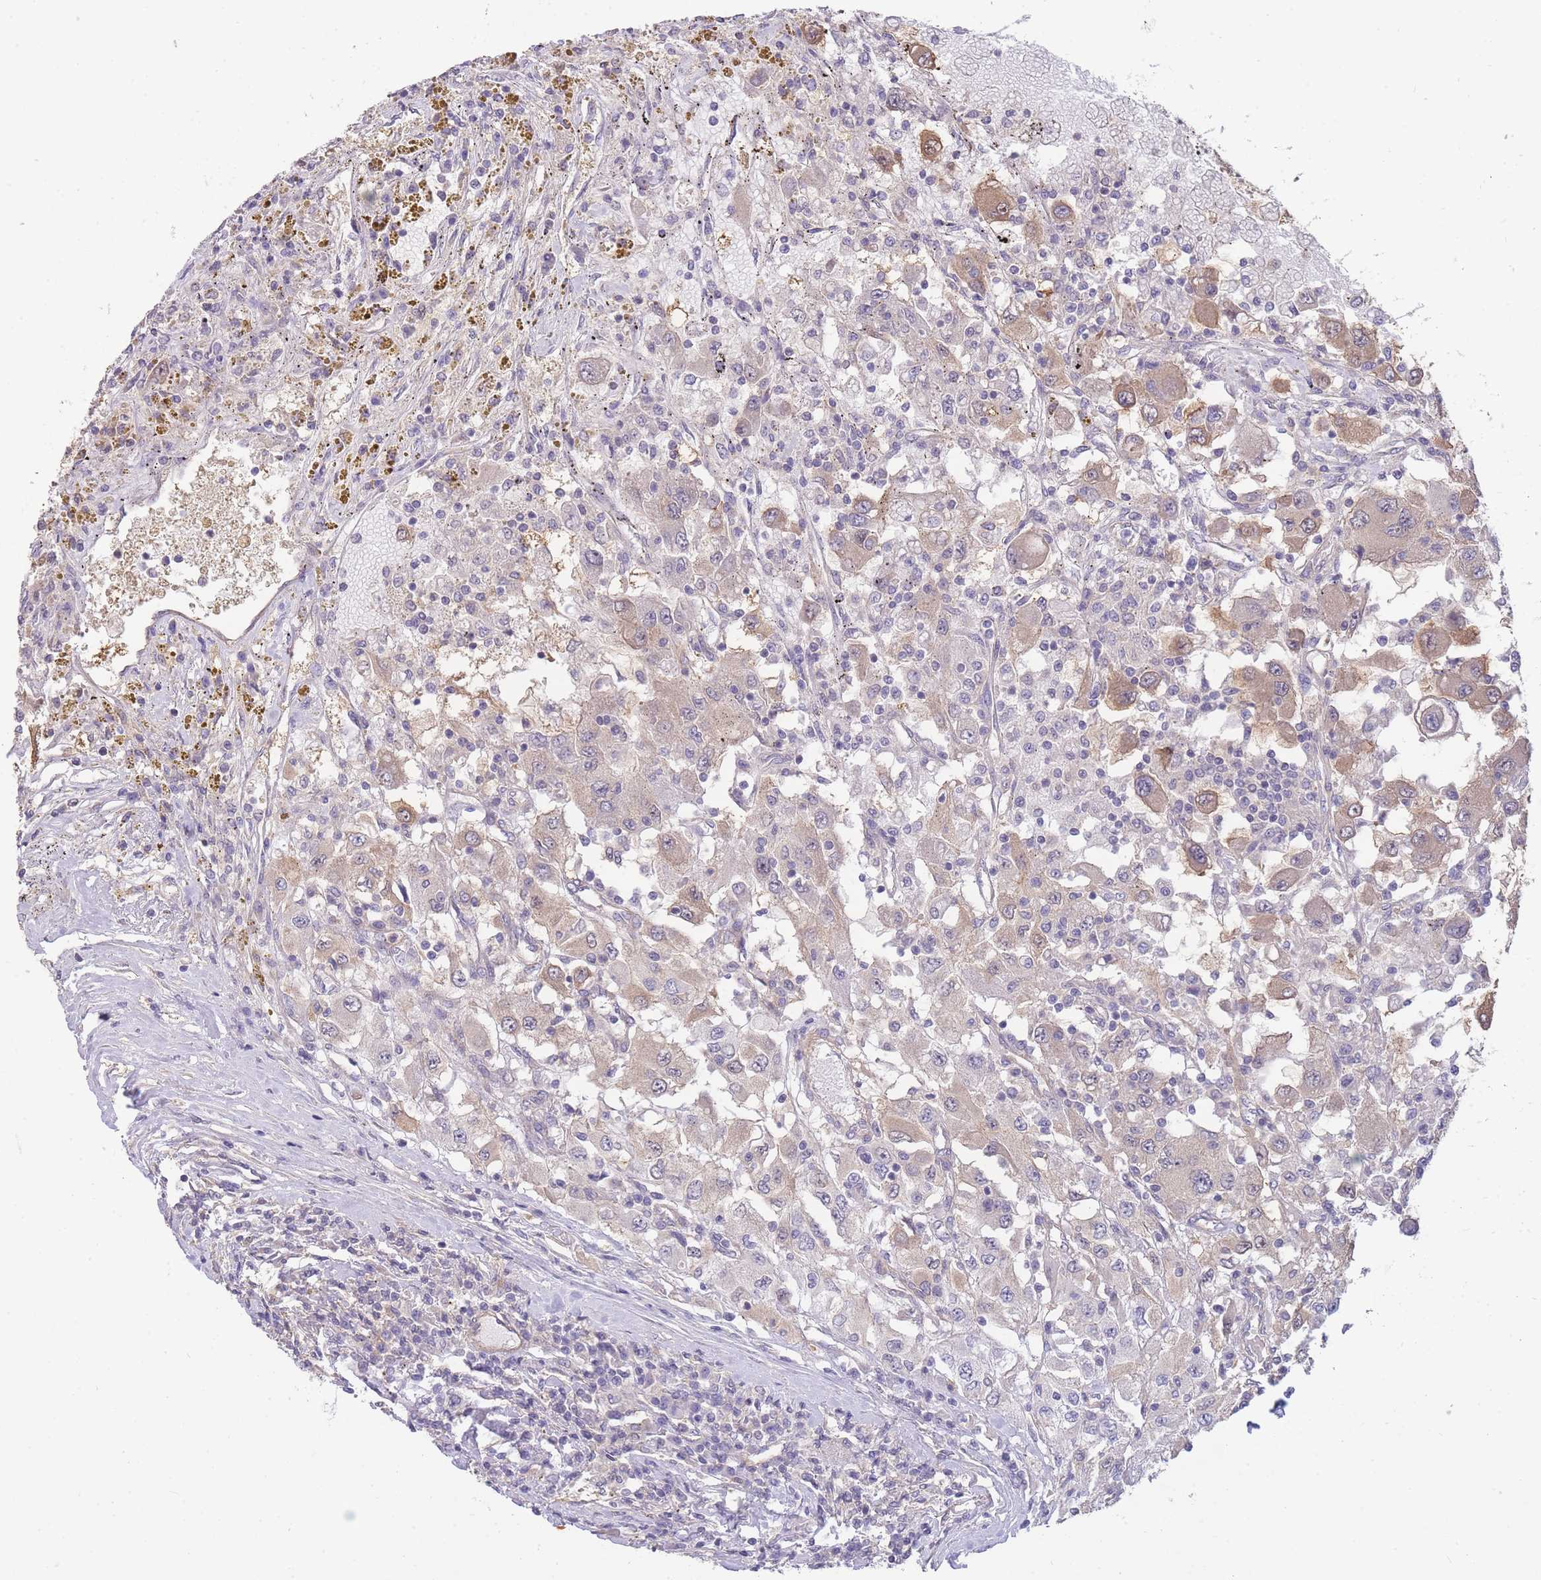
{"staining": {"intensity": "weak", "quantity": "25%-75%", "location": "cytoplasmic/membranous"}, "tissue": "renal cancer", "cell_type": "Tumor cells", "image_type": "cancer", "snomed": [{"axis": "morphology", "description": "Adenocarcinoma, NOS"}, {"axis": "topography", "description": "Kidney"}], "caption": "Immunohistochemical staining of renal cancer shows low levels of weak cytoplasmic/membranous protein staining in about 25%-75% of tumor cells.", "gene": "SMC6", "patient": {"sex": "female", "age": 67}}